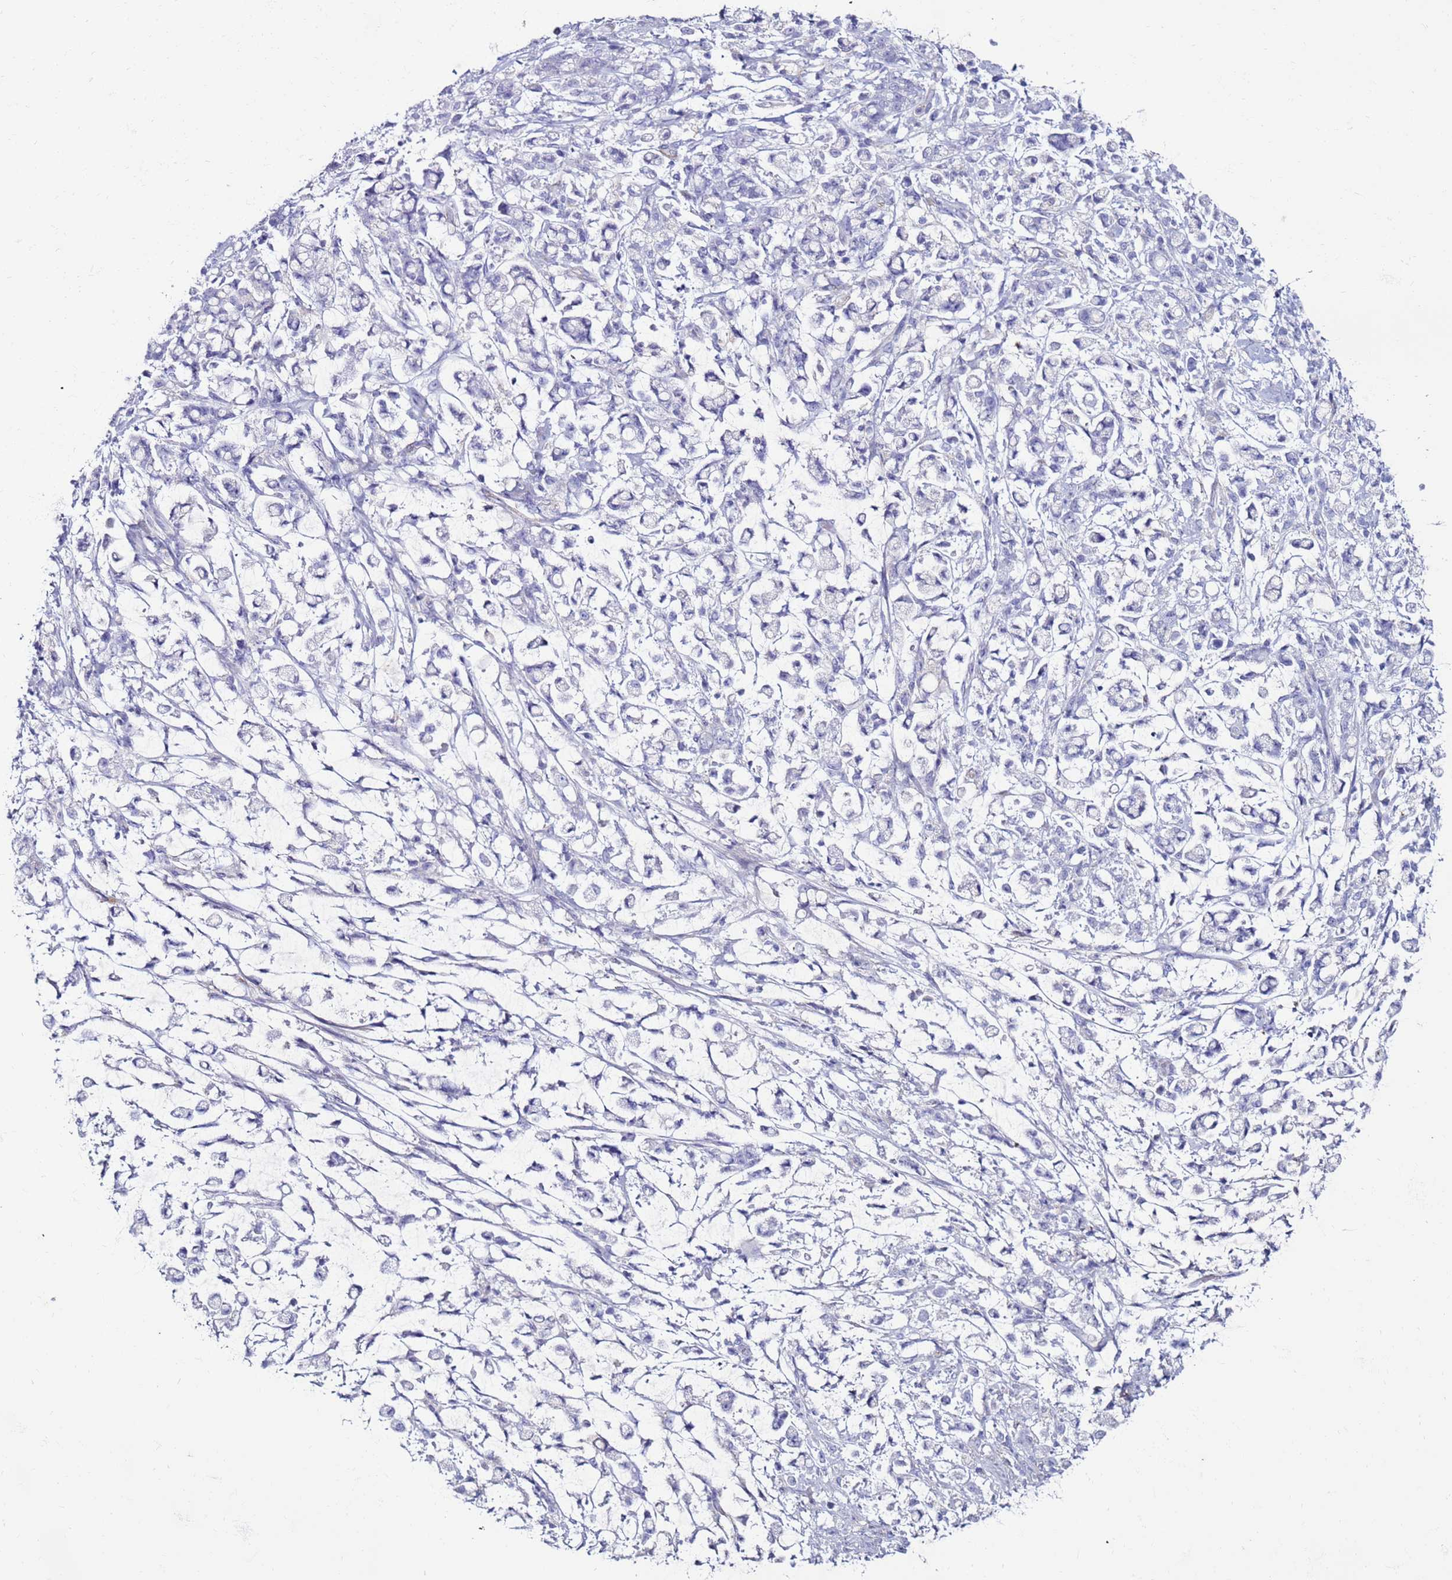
{"staining": {"intensity": "negative", "quantity": "none", "location": "none"}, "tissue": "stomach cancer", "cell_type": "Tumor cells", "image_type": "cancer", "snomed": [{"axis": "morphology", "description": "Adenocarcinoma, NOS"}, {"axis": "topography", "description": "Stomach"}], "caption": "A high-resolution photomicrograph shows immunohistochemistry staining of stomach cancer, which shows no significant expression in tumor cells. (DAB (3,3'-diaminobenzidine) IHC with hematoxylin counter stain).", "gene": "CLEC4M", "patient": {"sex": "female", "age": 60}}